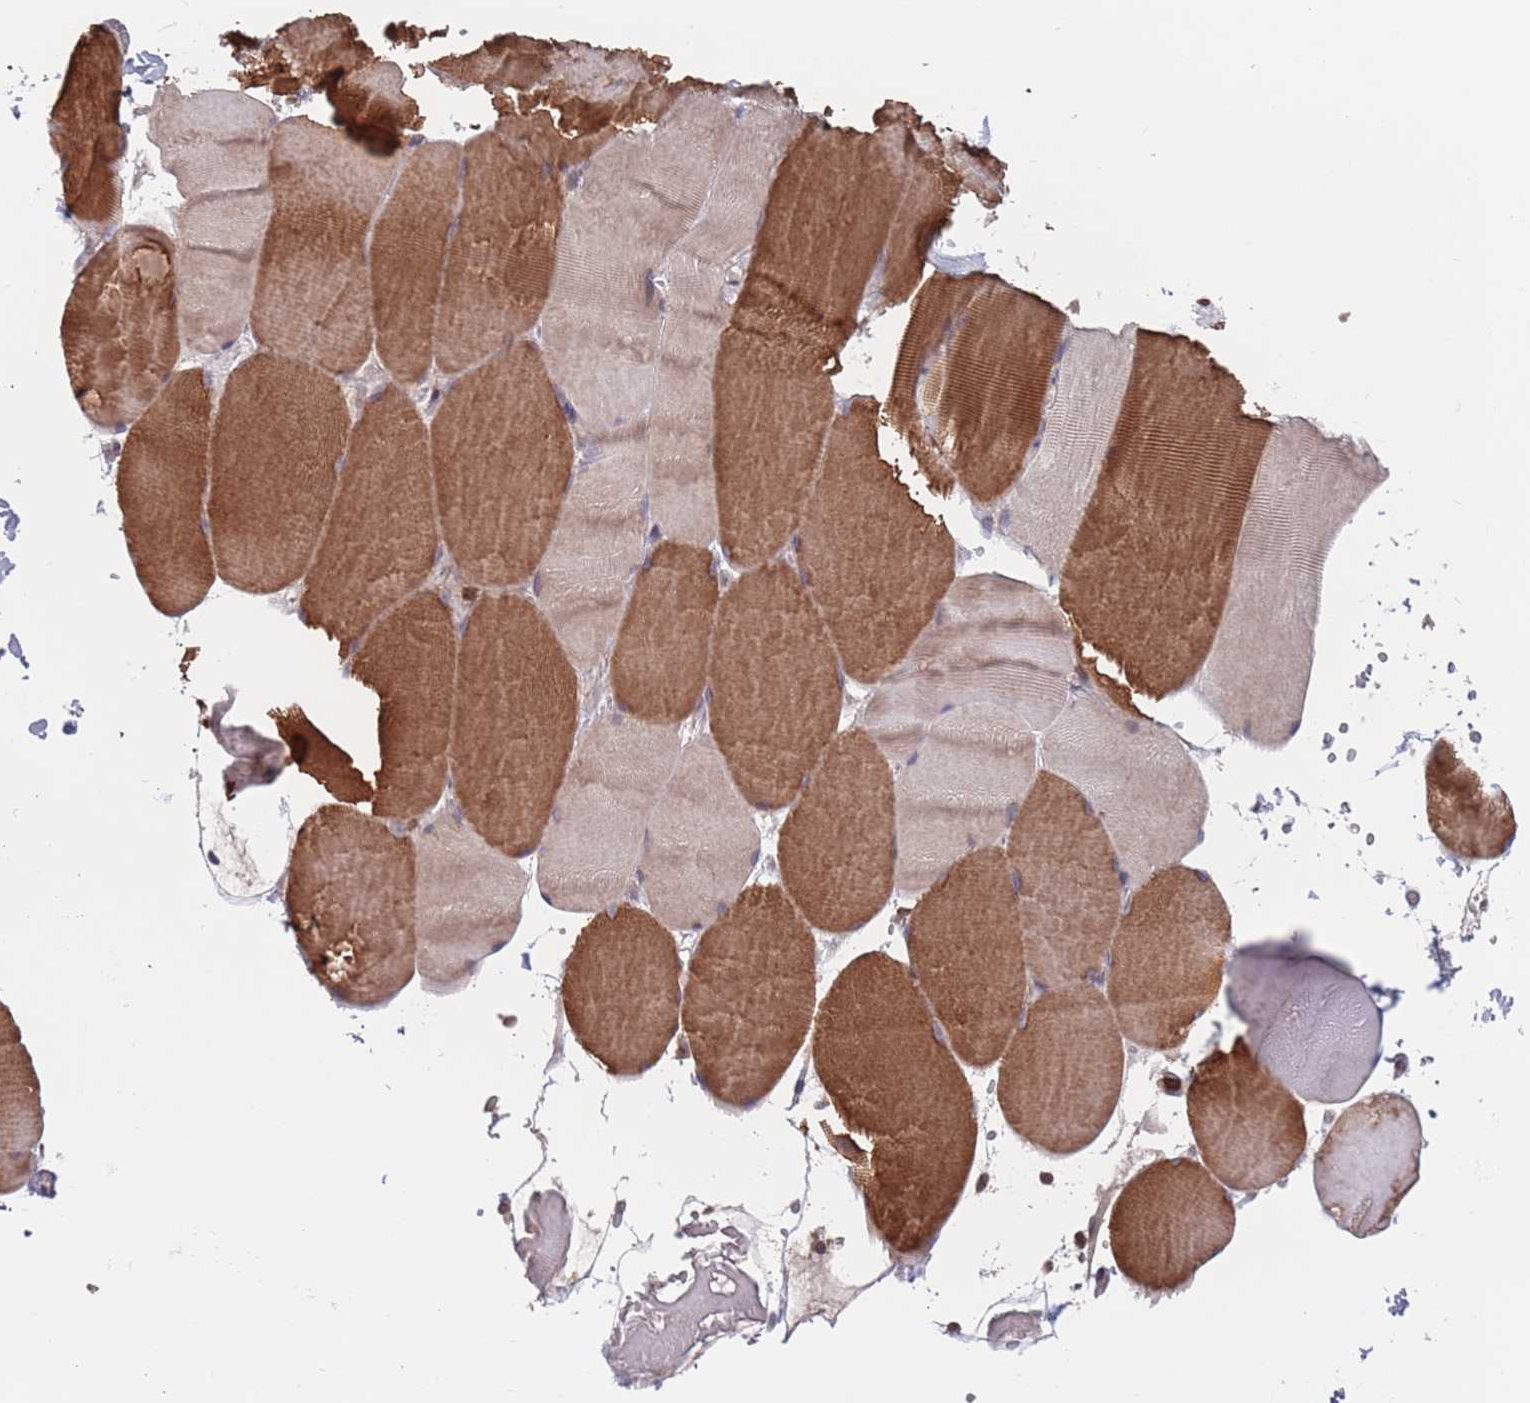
{"staining": {"intensity": "moderate", "quantity": "25%-75%", "location": "cytoplasmic/membranous"}, "tissue": "skeletal muscle", "cell_type": "Myocytes", "image_type": "normal", "snomed": [{"axis": "morphology", "description": "Normal tissue, NOS"}, {"axis": "topography", "description": "Skeletal muscle"}, {"axis": "topography", "description": "Head-Neck"}], "caption": "A high-resolution micrograph shows immunohistochemistry (IHC) staining of unremarkable skeletal muscle, which displays moderate cytoplasmic/membranous staining in about 25%-75% of myocytes. (IHC, brightfield microscopy, high magnification).", "gene": "SDHAF3", "patient": {"sex": "male", "age": 66}}